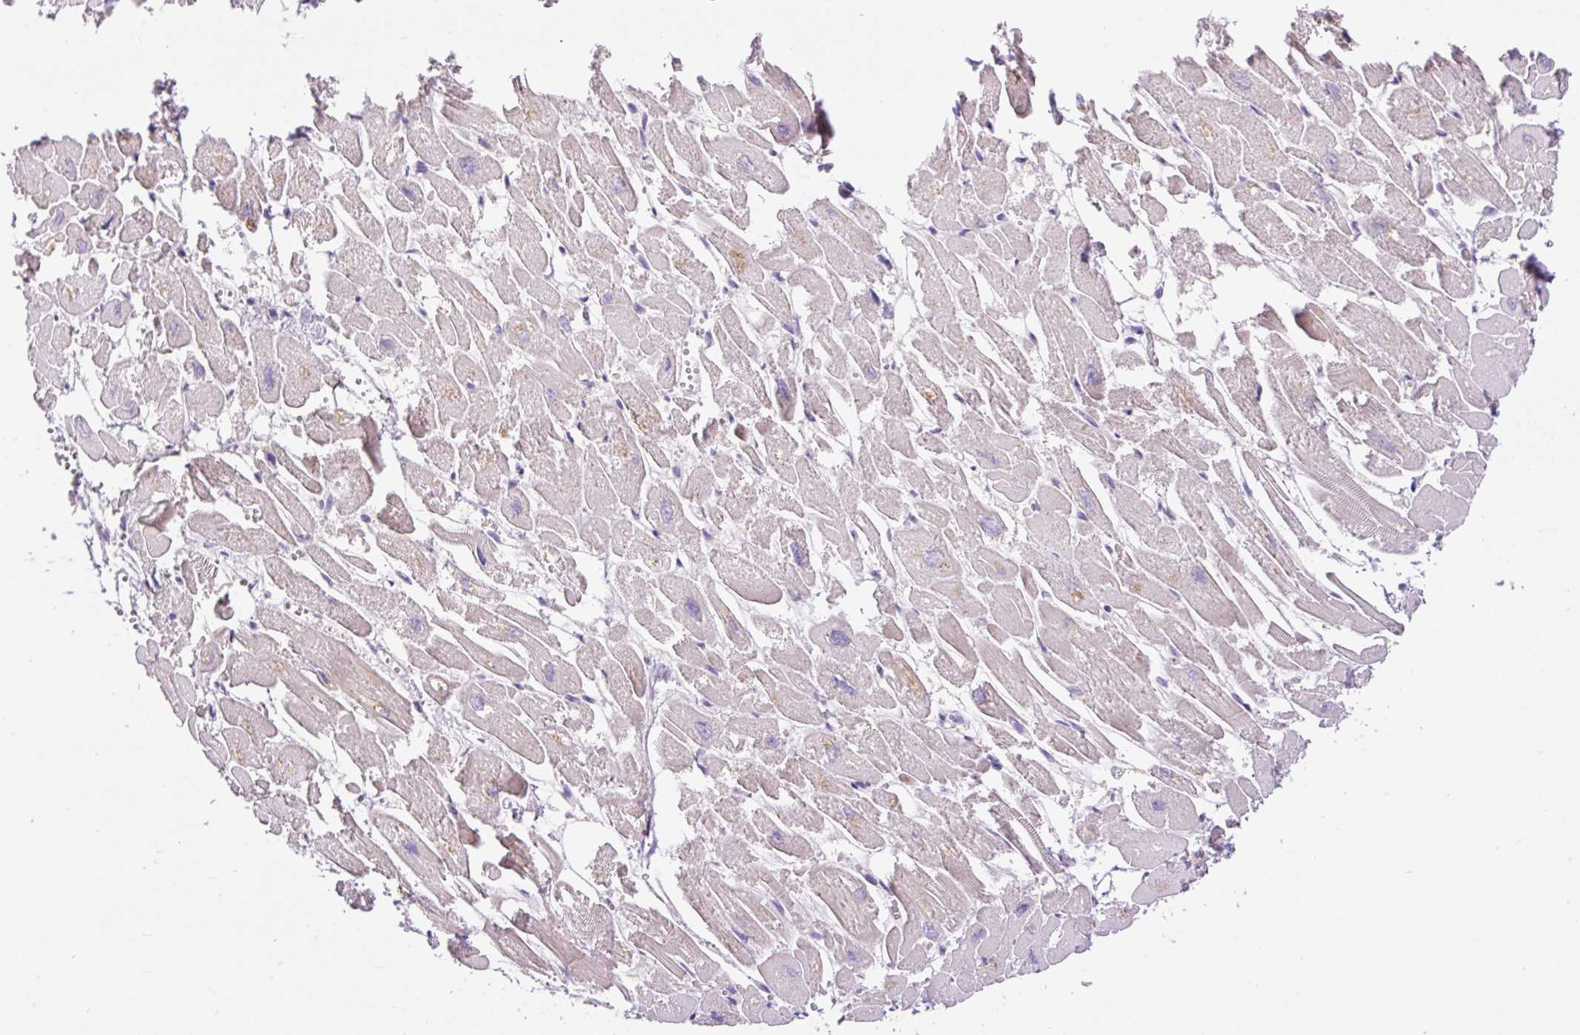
{"staining": {"intensity": "weak", "quantity": "25%-75%", "location": "cytoplasmic/membranous"}, "tissue": "heart muscle", "cell_type": "Cardiomyocytes", "image_type": "normal", "snomed": [{"axis": "morphology", "description": "Normal tissue, NOS"}, {"axis": "topography", "description": "Heart"}], "caption": "Immunohistochemistry (IHC) photomicrograph of normal heart muscle: heart muscle stained using IHC reveals low levels of weak protein expression localized specifically in the cytoplasmic/membranous of cardiomyocytes, appearing as a cytoplasmic/membranous brown color.", "gene": "CARD11", "patient": {"sex": "male", "age": 54}}